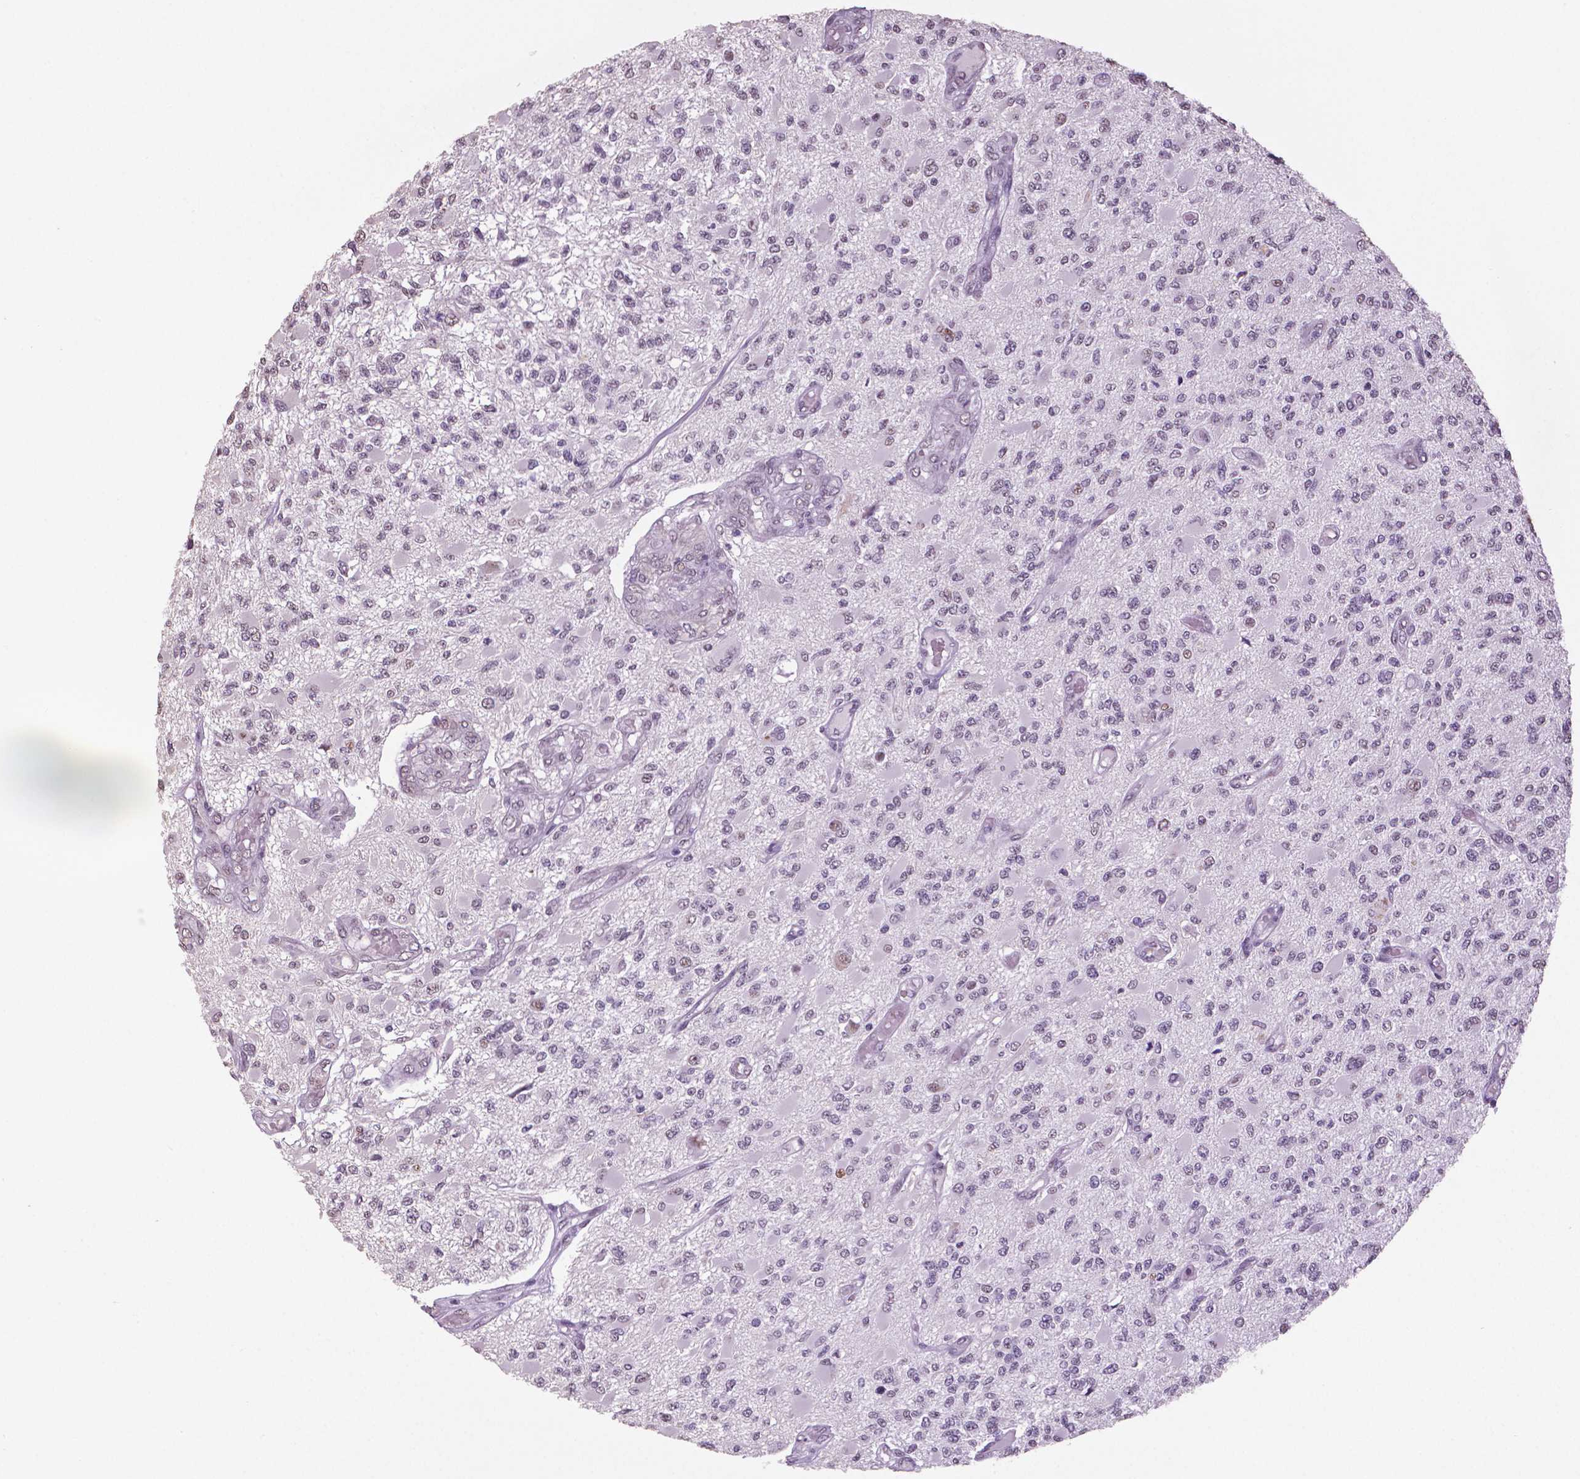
{"staining": {"intensity": "negative", "quantity": "none", "location": "none"}, "tissue": "glioma", "cell_type": "Tumor cells", "image_type": "cancer", "snomed": [{"axis": "morphology", "description": "Glioma, malignant, High grade"}, {"axis": "topography", "description": "Brain"}], "caption": "The micrograph displays no staining of tumor cells in malignant glioma (high-grade). Brightfield microscopy of immunohistochemistry (IHC) stained with DAB (brown) and hematoxylin (blue), captured at high magnification.", "gene": "IGF2BP1", "patient": {"sex": "female", "age": 63}}